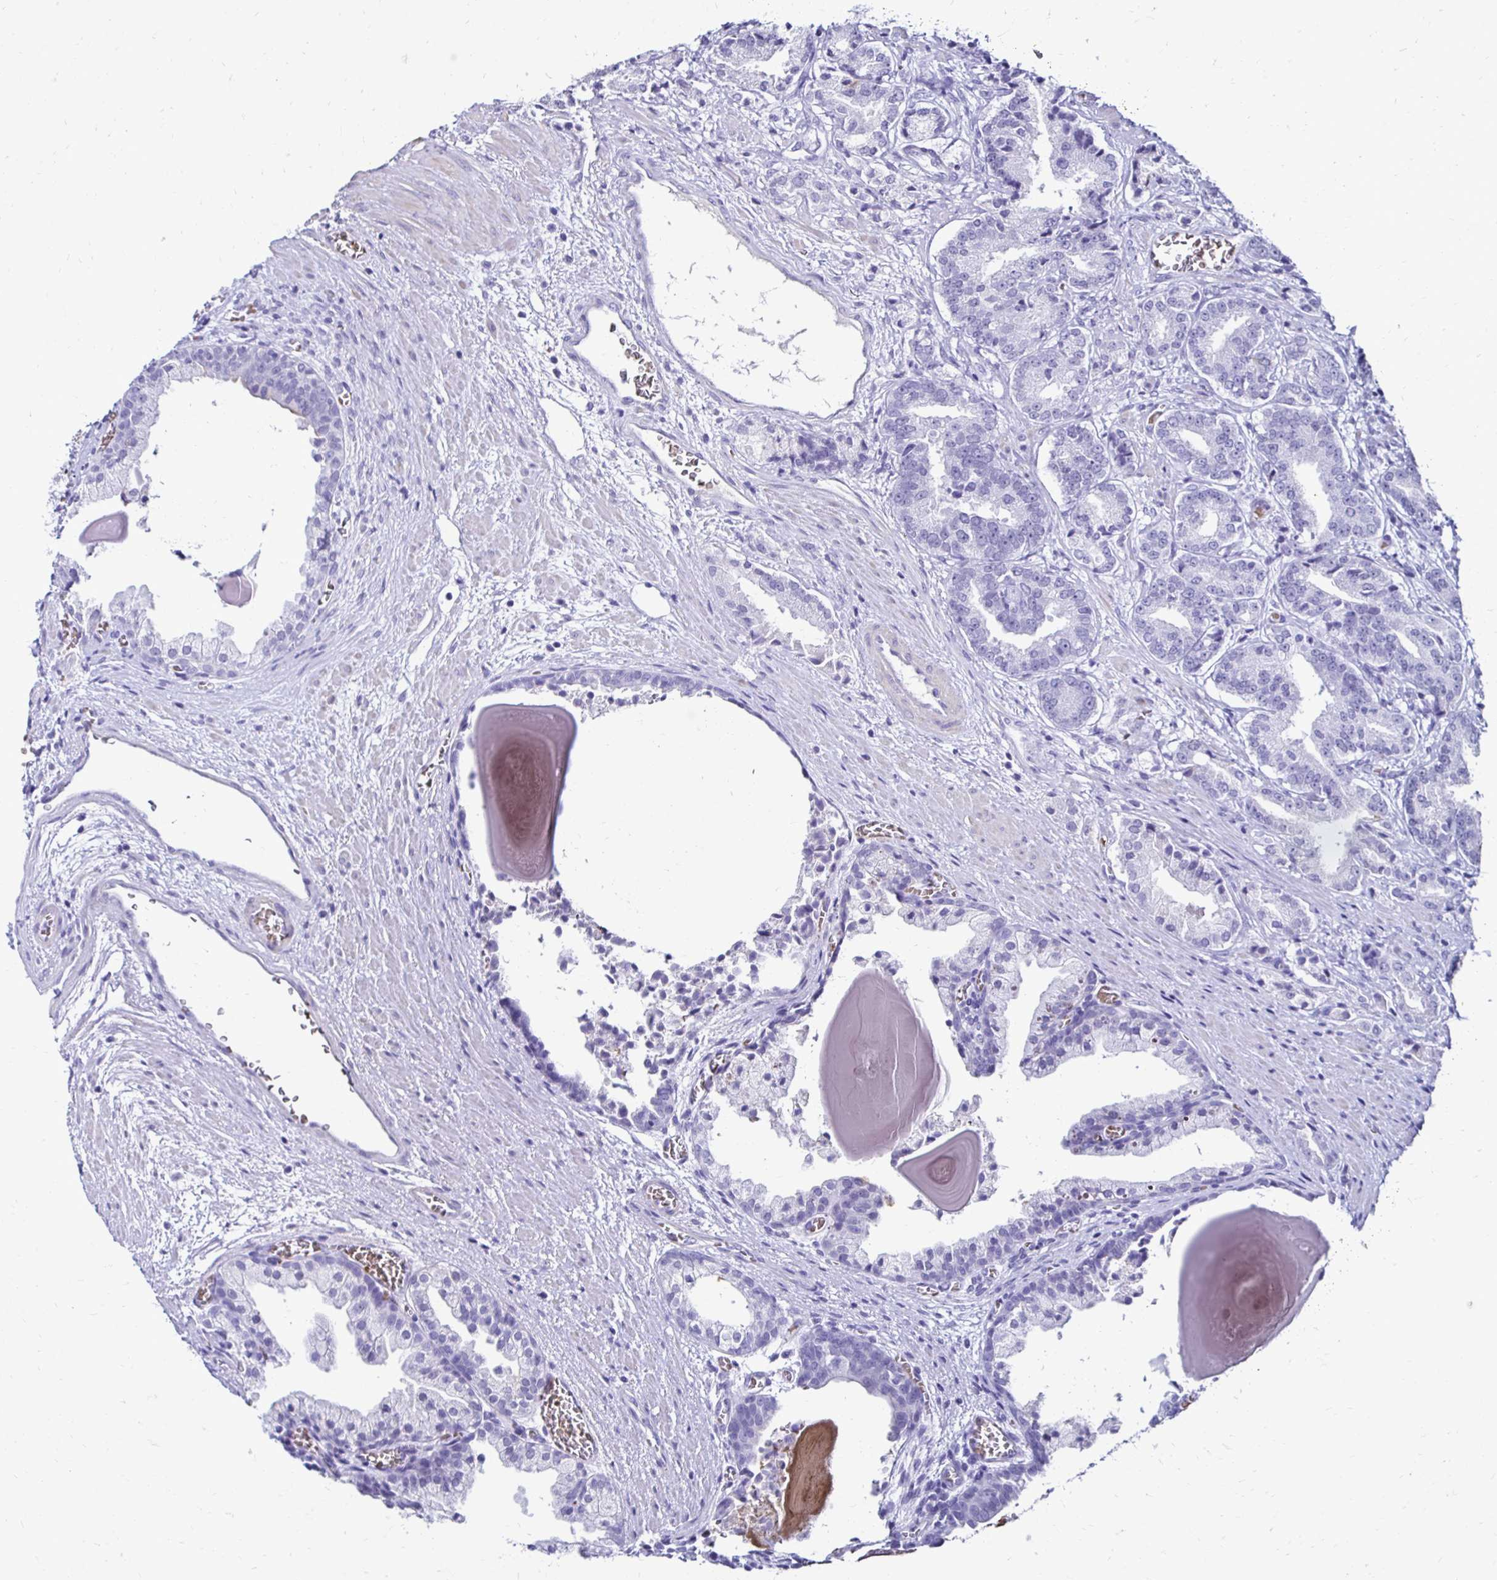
{"staining": {"intensity": "negative", "quantity": "none", "location": "none"}, "tissue": "prostate cancer", "cell_type": "Tumor cells", "image_type": "cancer", "snomed": [{"axis": "morphology", "description": "Adenocarcinoma, High grade"}, {"axis": "topography", "description": "Prostate and seminal vesicle, NOS"}], "caption": "Immunohistochemistry (IHC) micrograph of prostate cancer stained for a protein (brown), which demonstrates no positivity in tumor cells.", "gene": "RHBDL3", "patient": {"sex": "male", "age": 61}}